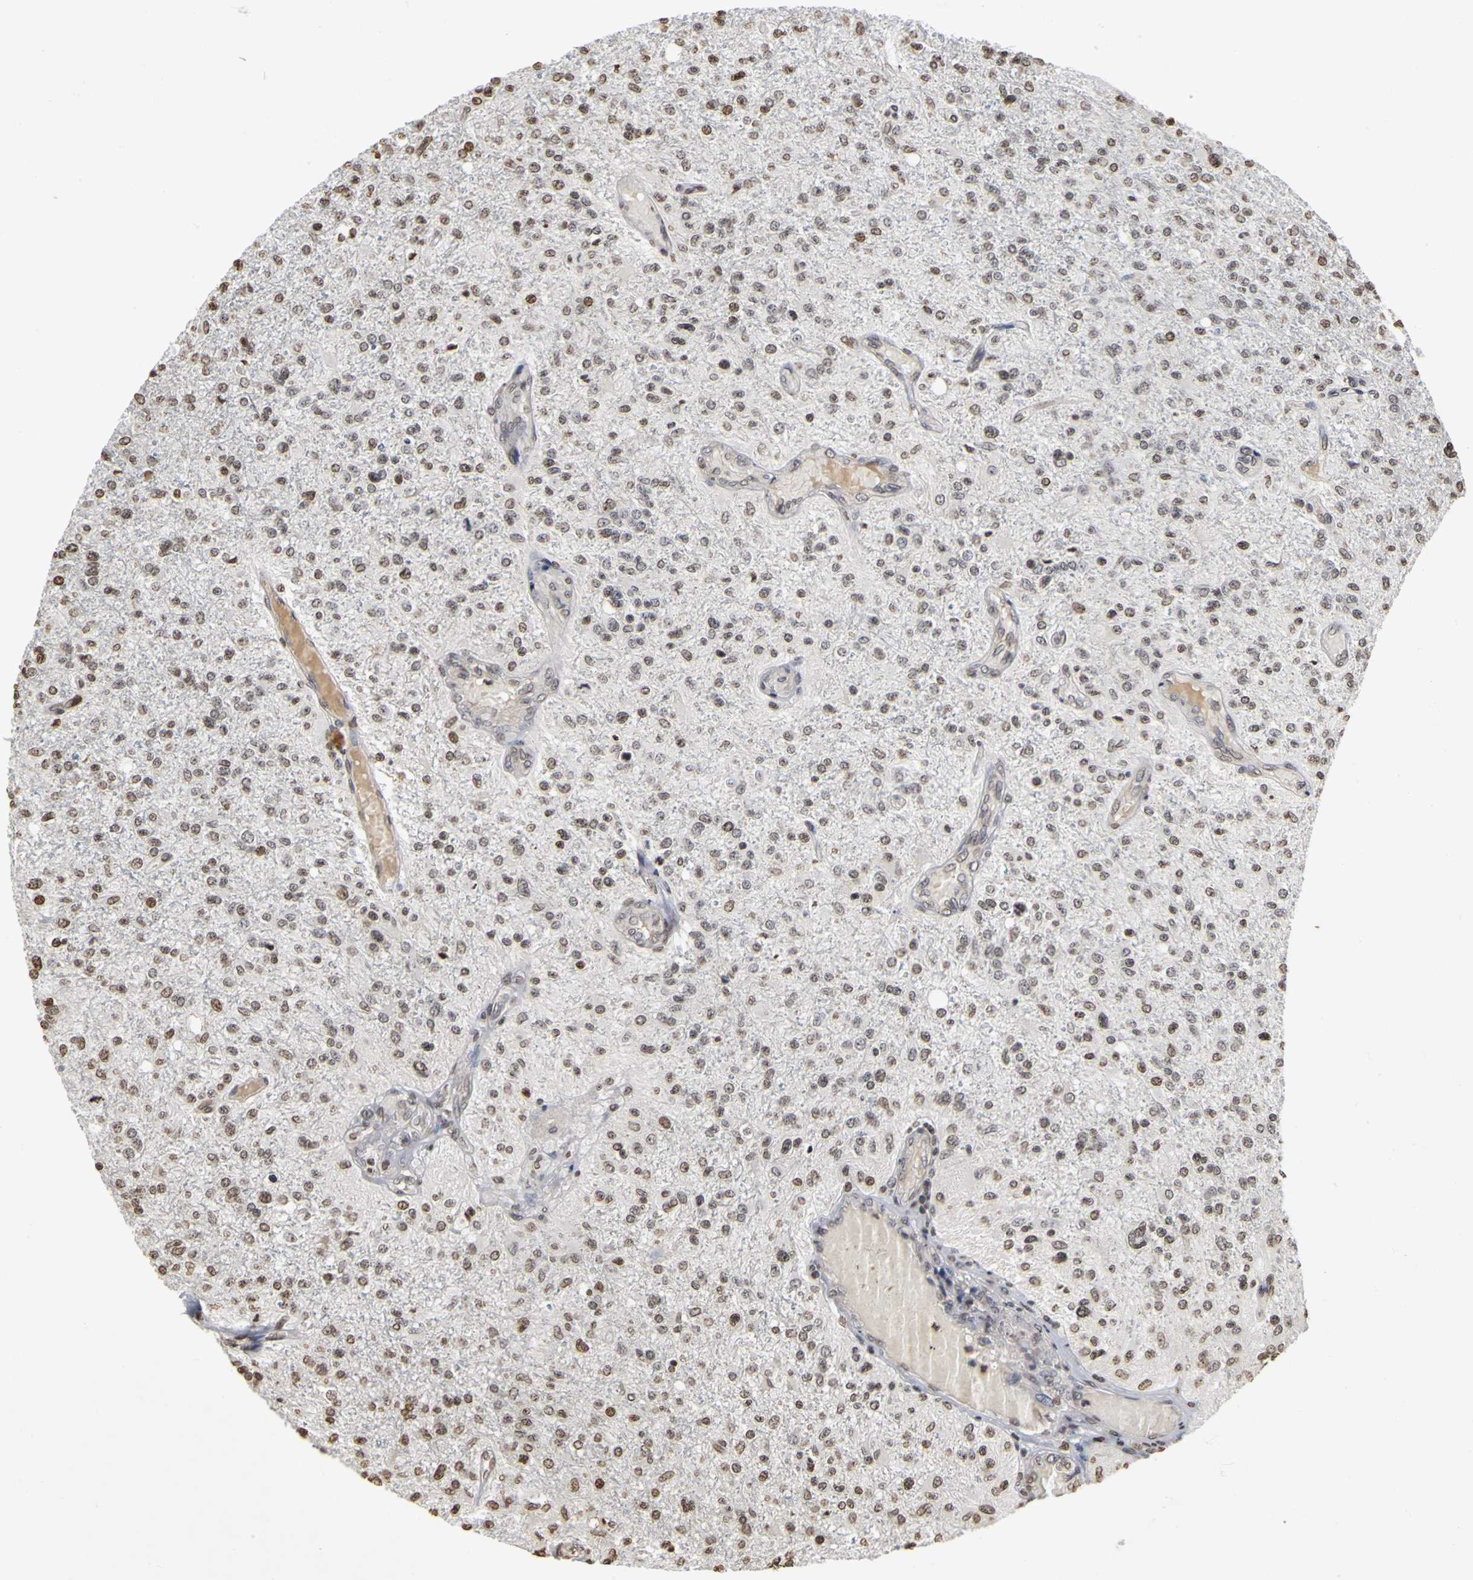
{"staining": {"intensity": "weak", "quantity": "25%-75%", "location": "nuclear"}, "tissue": "glioma", "cell_type": "Tumor cells", "image_type": "cancer", "snomed": [{"axis": "morphology", "description": "Glioma, malignant, High grade"}, {"axis": "topography", "description": "Cerebral cortex"}], "caption": "This image shows malignant glioma (high-grade) stained with IHC to label a protein in brown. The nuclear of tumor cells show weak positivity for the protein. Nuclei are counter-stained blue.", "gene": "ERCC2", "patient": {"sex": "male", "age": 76}}